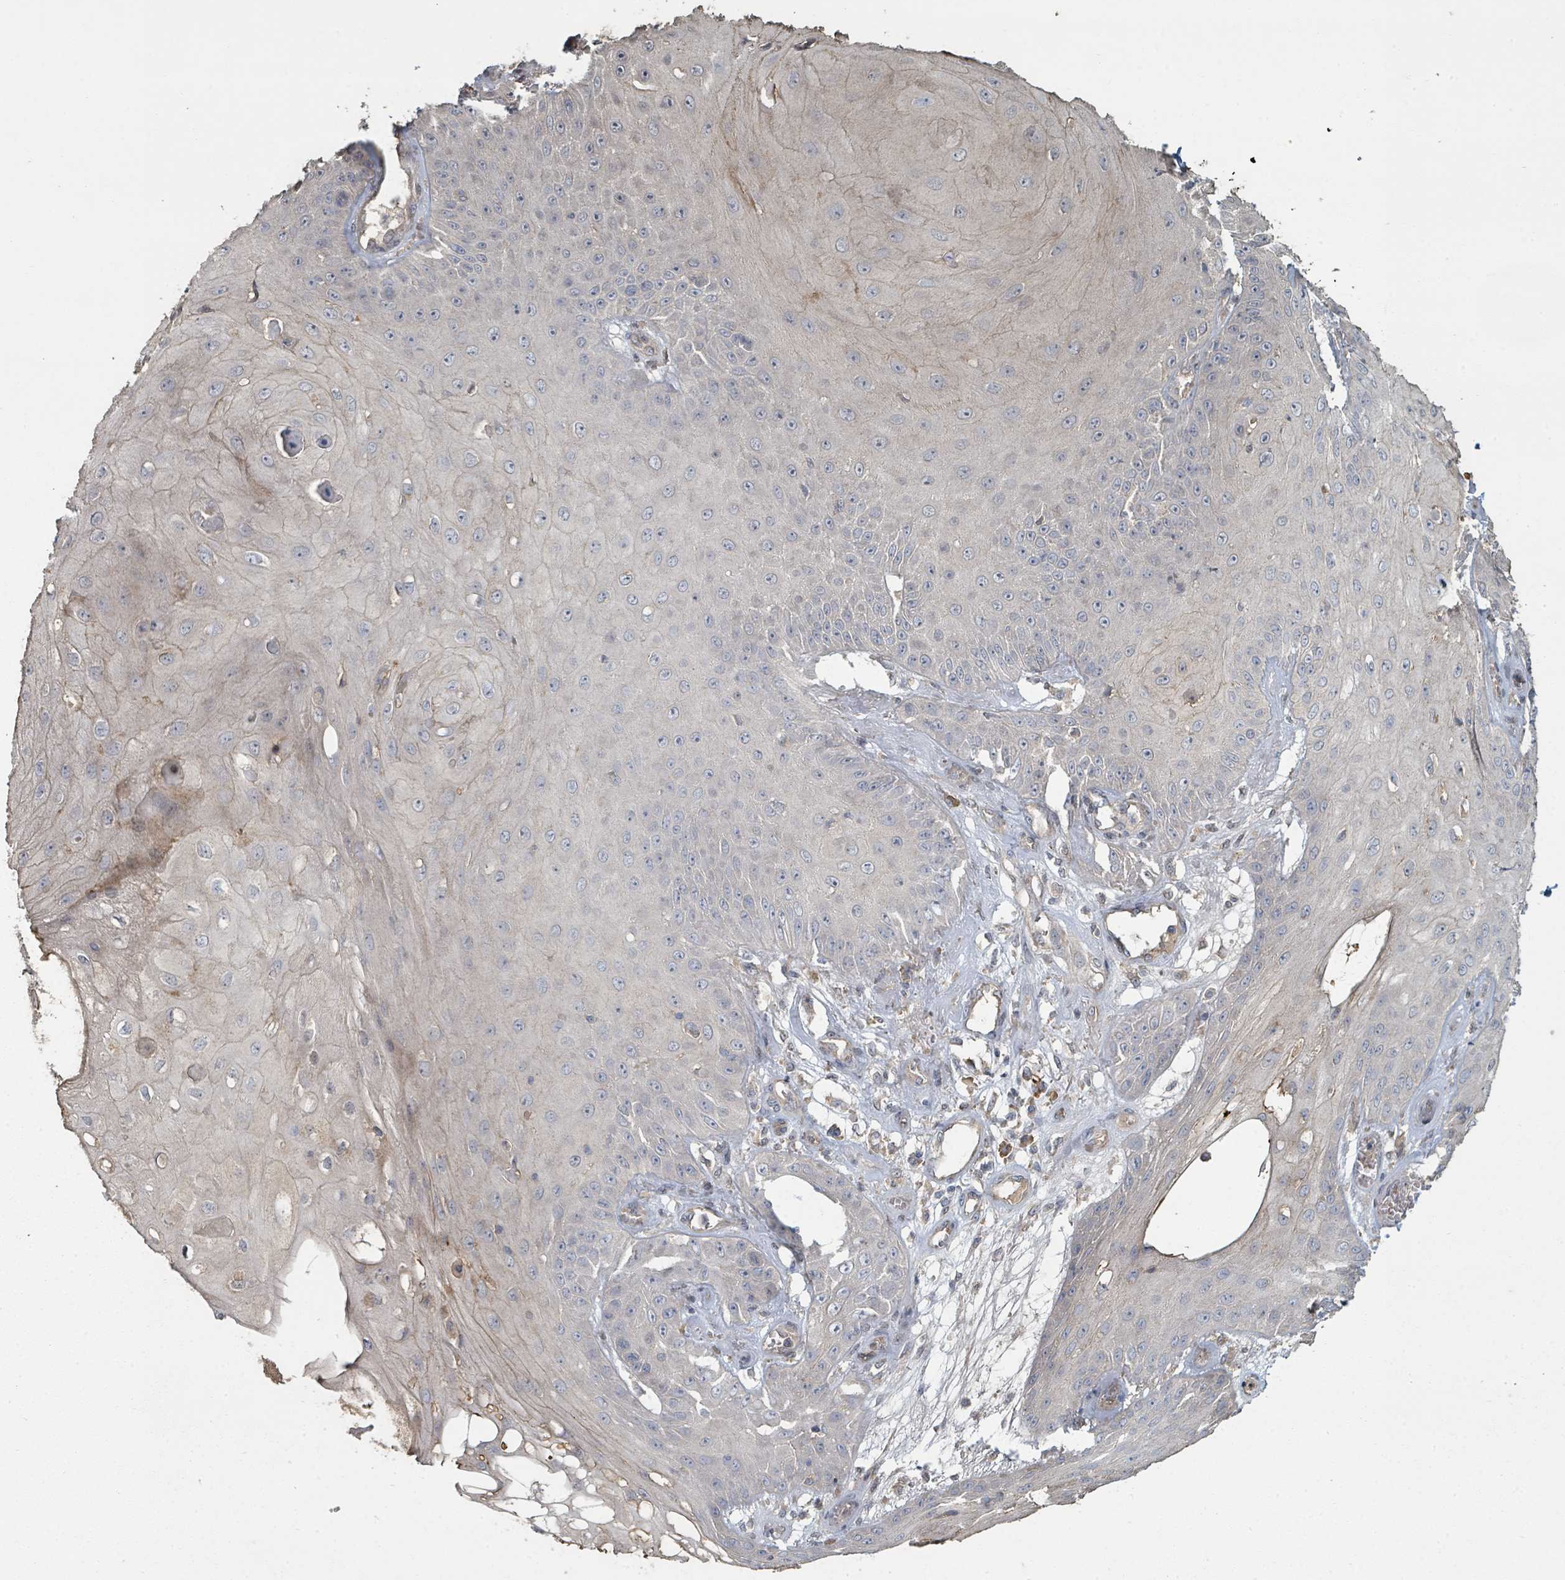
{"staining": {"intensity": "weak", "quantity": "<25%", "location": "cytoplasmic/membranous"}, "tissue": "skin cancer", "cell_type": "Tumor cells", "image_type": "cancer", "snomed": [{"axis": "morphology", "description": "Squamous cell carcinoma, NOS"}, {"axis": "topography", "description": "Skin"}], "caption": "Skin cancer was stained to show a protein in brown. There is no significant positivity in tumor cells.", "gene": "WDFY1", "patient": {"sex": "male", "age": 70}}